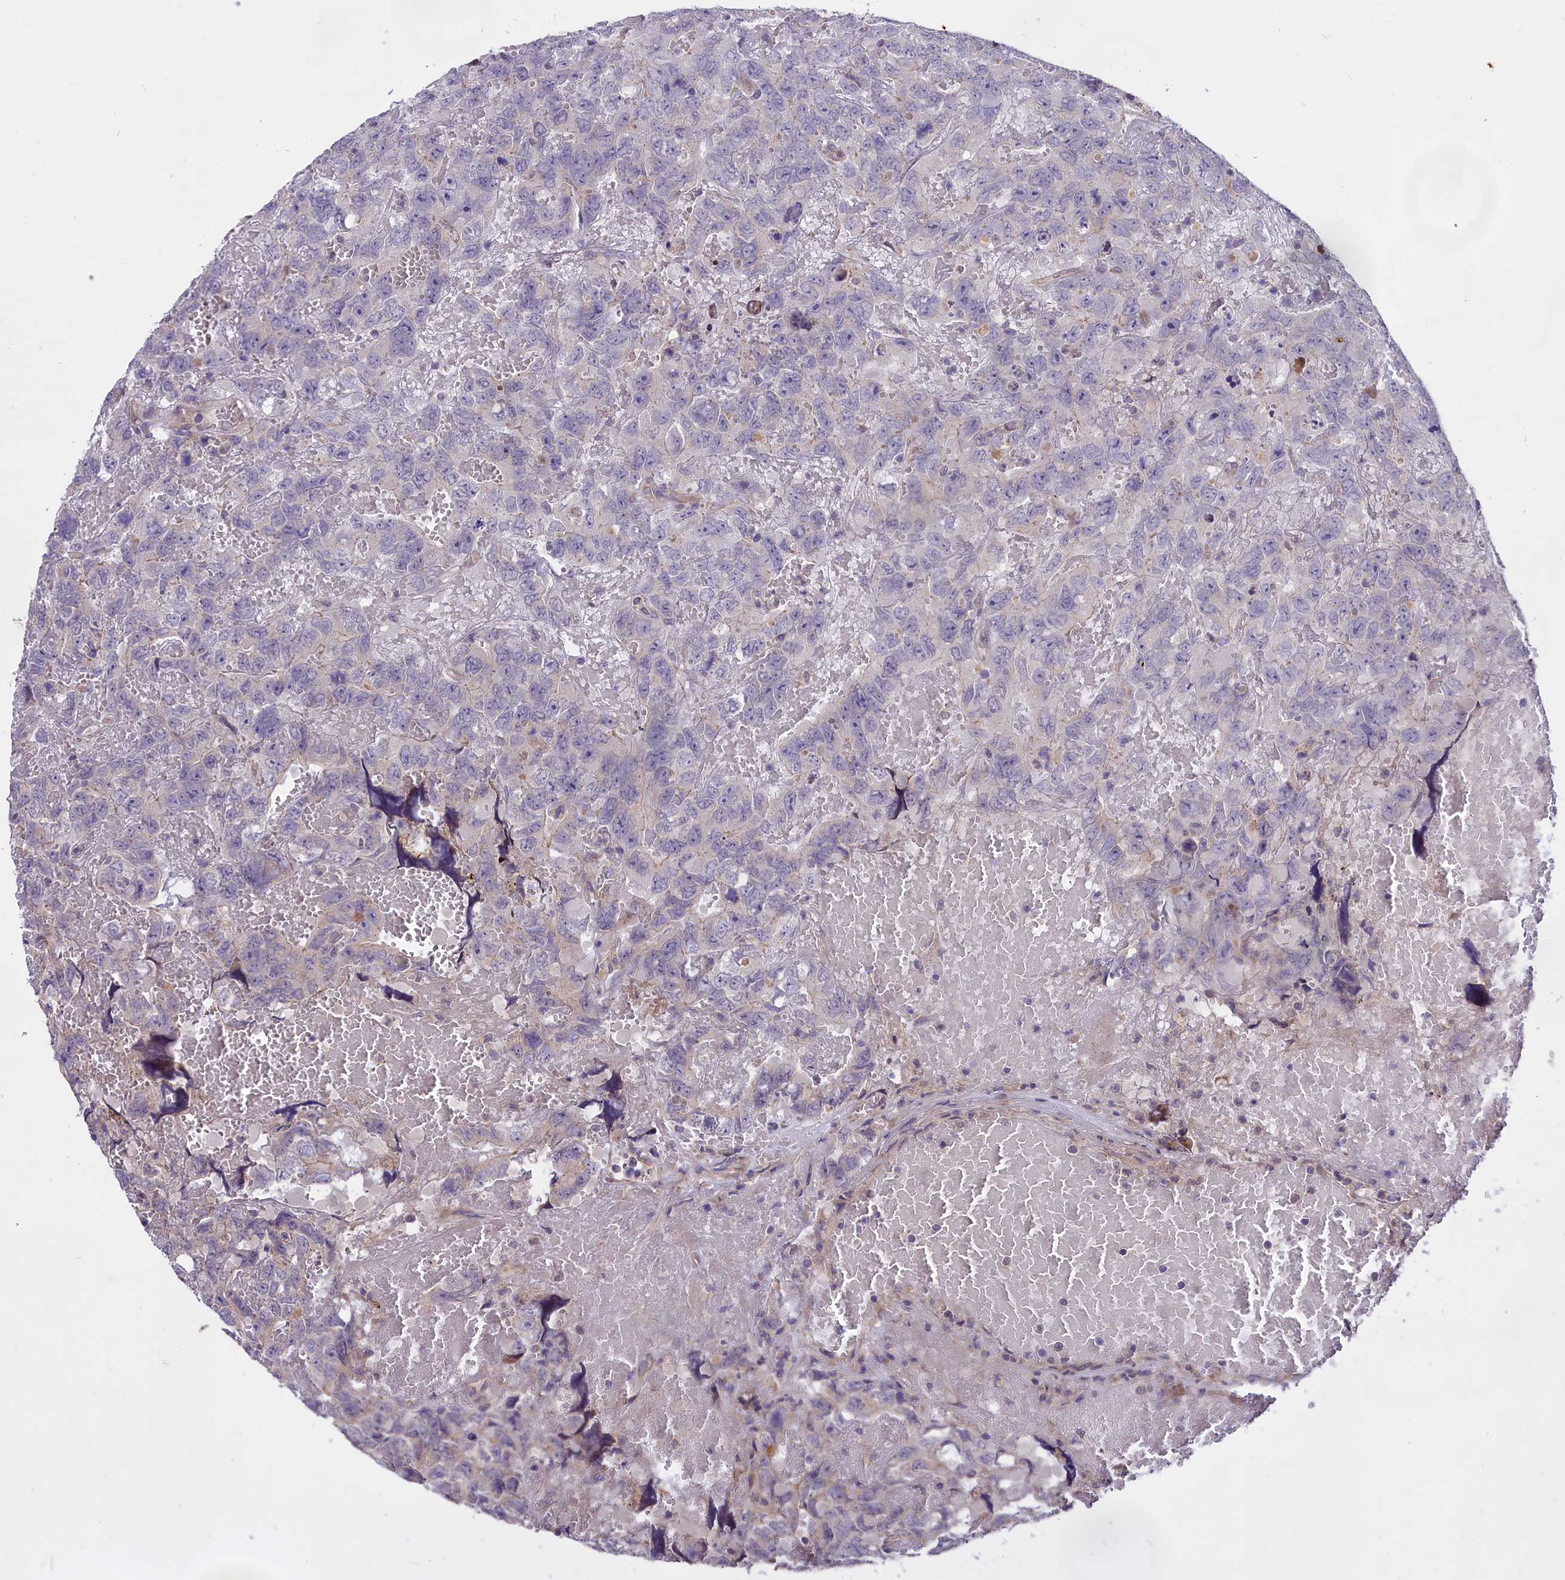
{"staining": {"intensity": "negative", "quantity": "none", "location": "none"}, "tissue": "testis cancer", "cell_type": "Tumor cells", "image_type": "cancer", "snomed": [{"axis": "morphology", "description": "Carcinoma, Embryonal, NOS"}, {"axis": "topography", "description": "Testis"}], "caption": "Immunohistochemical staining of testis cancer (embryonal carcinoma) reveals no significant expression in tumor cells.", "gene": "MEMO1", "patient": {"sex": "male", "age": 45}}